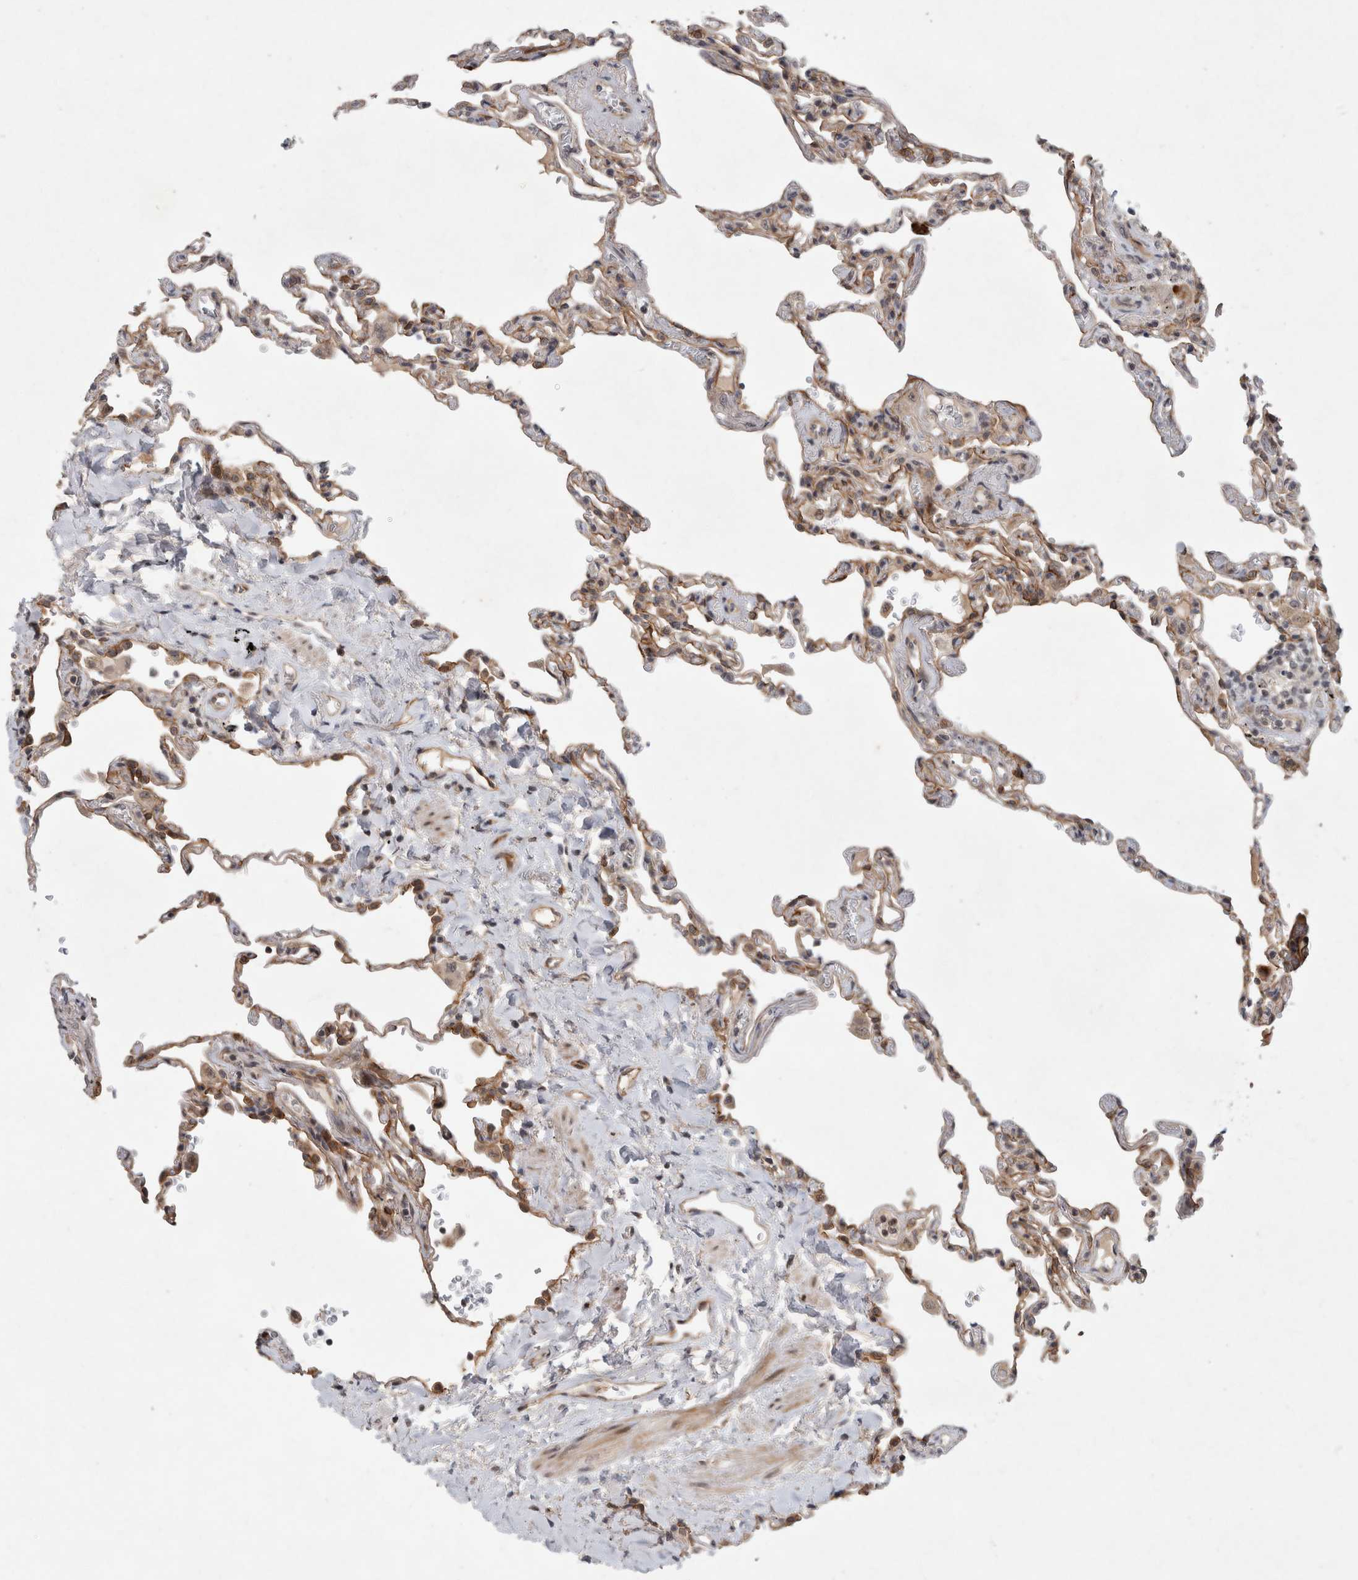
{"staining": {"intensity": "moderate", "quantity": ">75%", "location": "cytoplasmic/membranous"}, "tissue": "lung", "cell_type": "Alveolar cells", "image_type": "normal", "snomed": [{"axis": "morphology", "description": "Normal tissue, NOS"}, {"axis": "topography", "description": "Lung"}], "caption": "Lung stained with immunohistochemistry displays moderate cytoplasmic/membranous expression in approximately >75% of alveolar cells.", "gene": "CRISPLD1", "patient": {"sex": "male", "age": 59}}